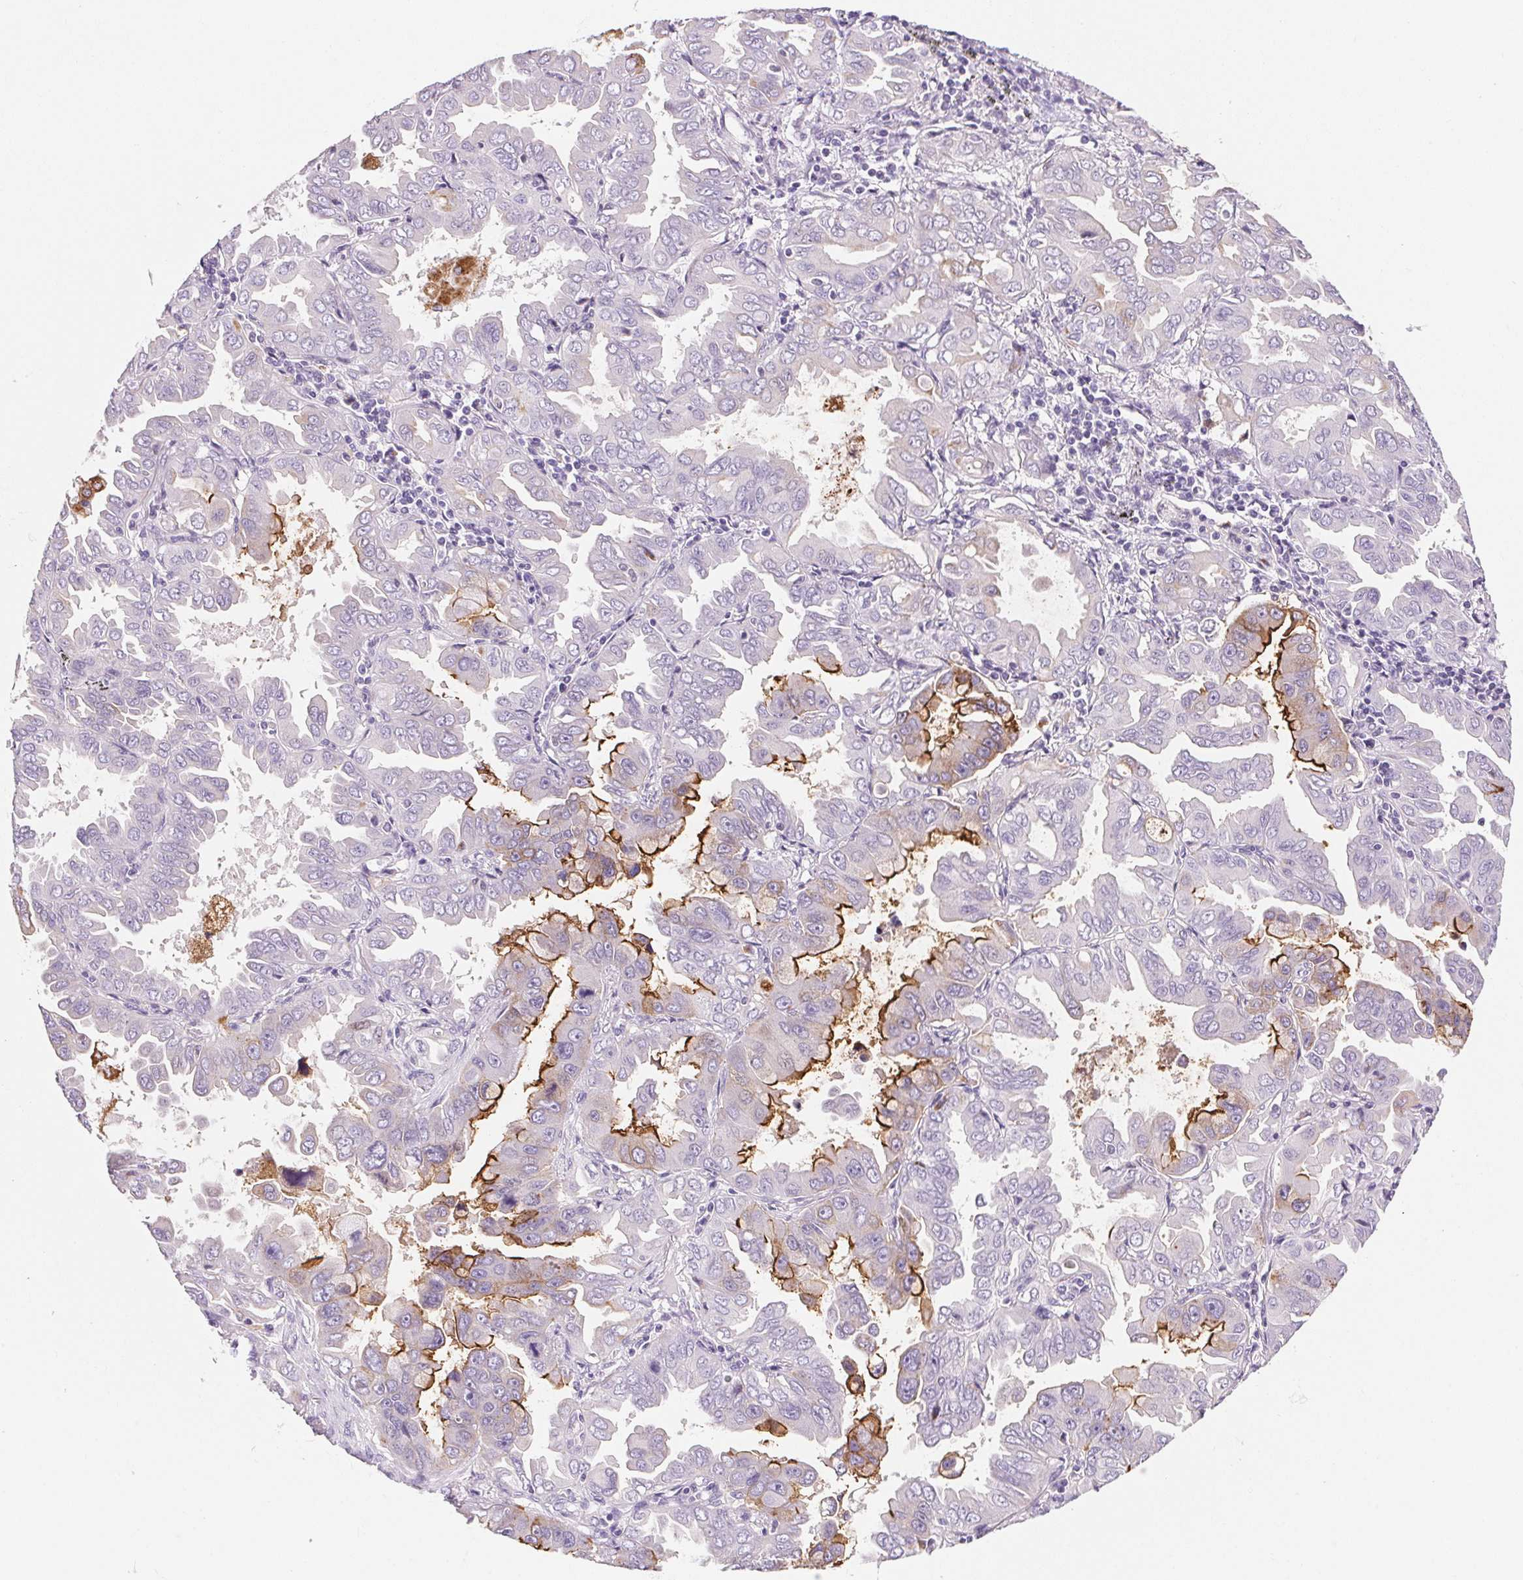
{"staining": {"intensity": "strong", "quantity": "<25%", "location": "cytoplasmic/membranous"}, "tissue": "lung cancer", "cell_type": "Tumor cells", "image_type": "cancer", "snomed": [{"axis": "morphology", "description": "Adenocarcinoma, NOS"}, {"axis": "topography", "description": "Lung"}], "caption": "A medium amount of strong cytoplasmic/membranous expression is seen in about <25% of tumor cells in adenocarcinoma (lung) tissue.", "gene": "AQP5", "patient": {"sex": "male", "age": 64}}